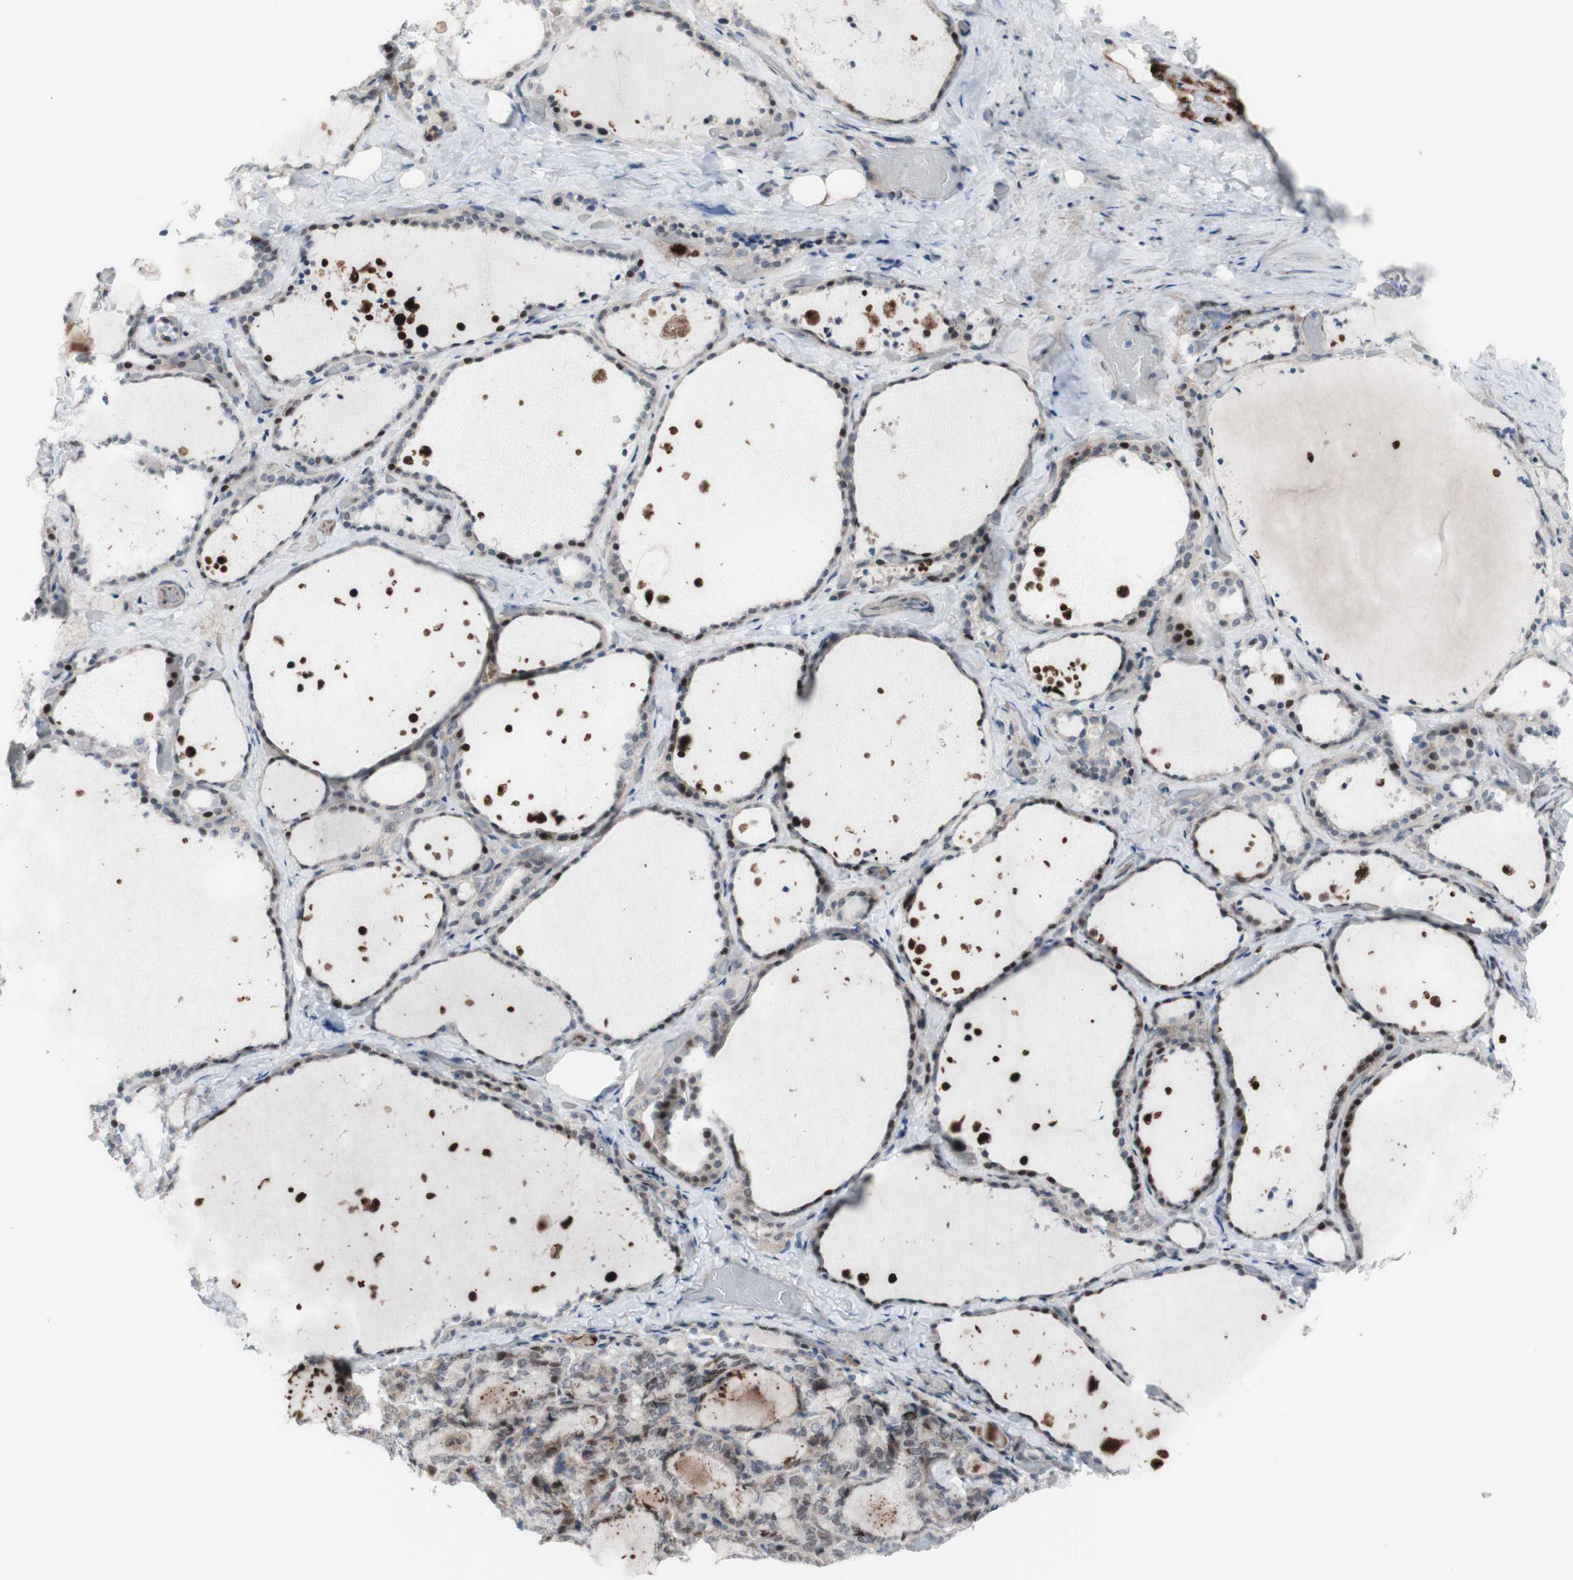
{"staining": {"intensity": "moderate", "quantity": "25%-75%", "location": "cytoplasmic/membranous"}, "tissue": "thyroid gland", "cell_type": "Glandular cells", "image_type": "normal", "snomed": [{"axis": "morphology", "description": "Normal tissue, NOS"}, {"axis": "topography", "description": "Thyroid gland"}], "caption": "High-magnification brightfield microscopy of benign thyroid gland stained with DAB (brown) and counterstained with hematoxylin (blue). glandular cells exhibit moderate cytoplasmic/membranous expression is identified in about25%-75% of cells. (Brightfield microscopy of DAB IHC at high magnification).", "gene": "PHTF2", "patient": {"sex": "female", "age": 44}}